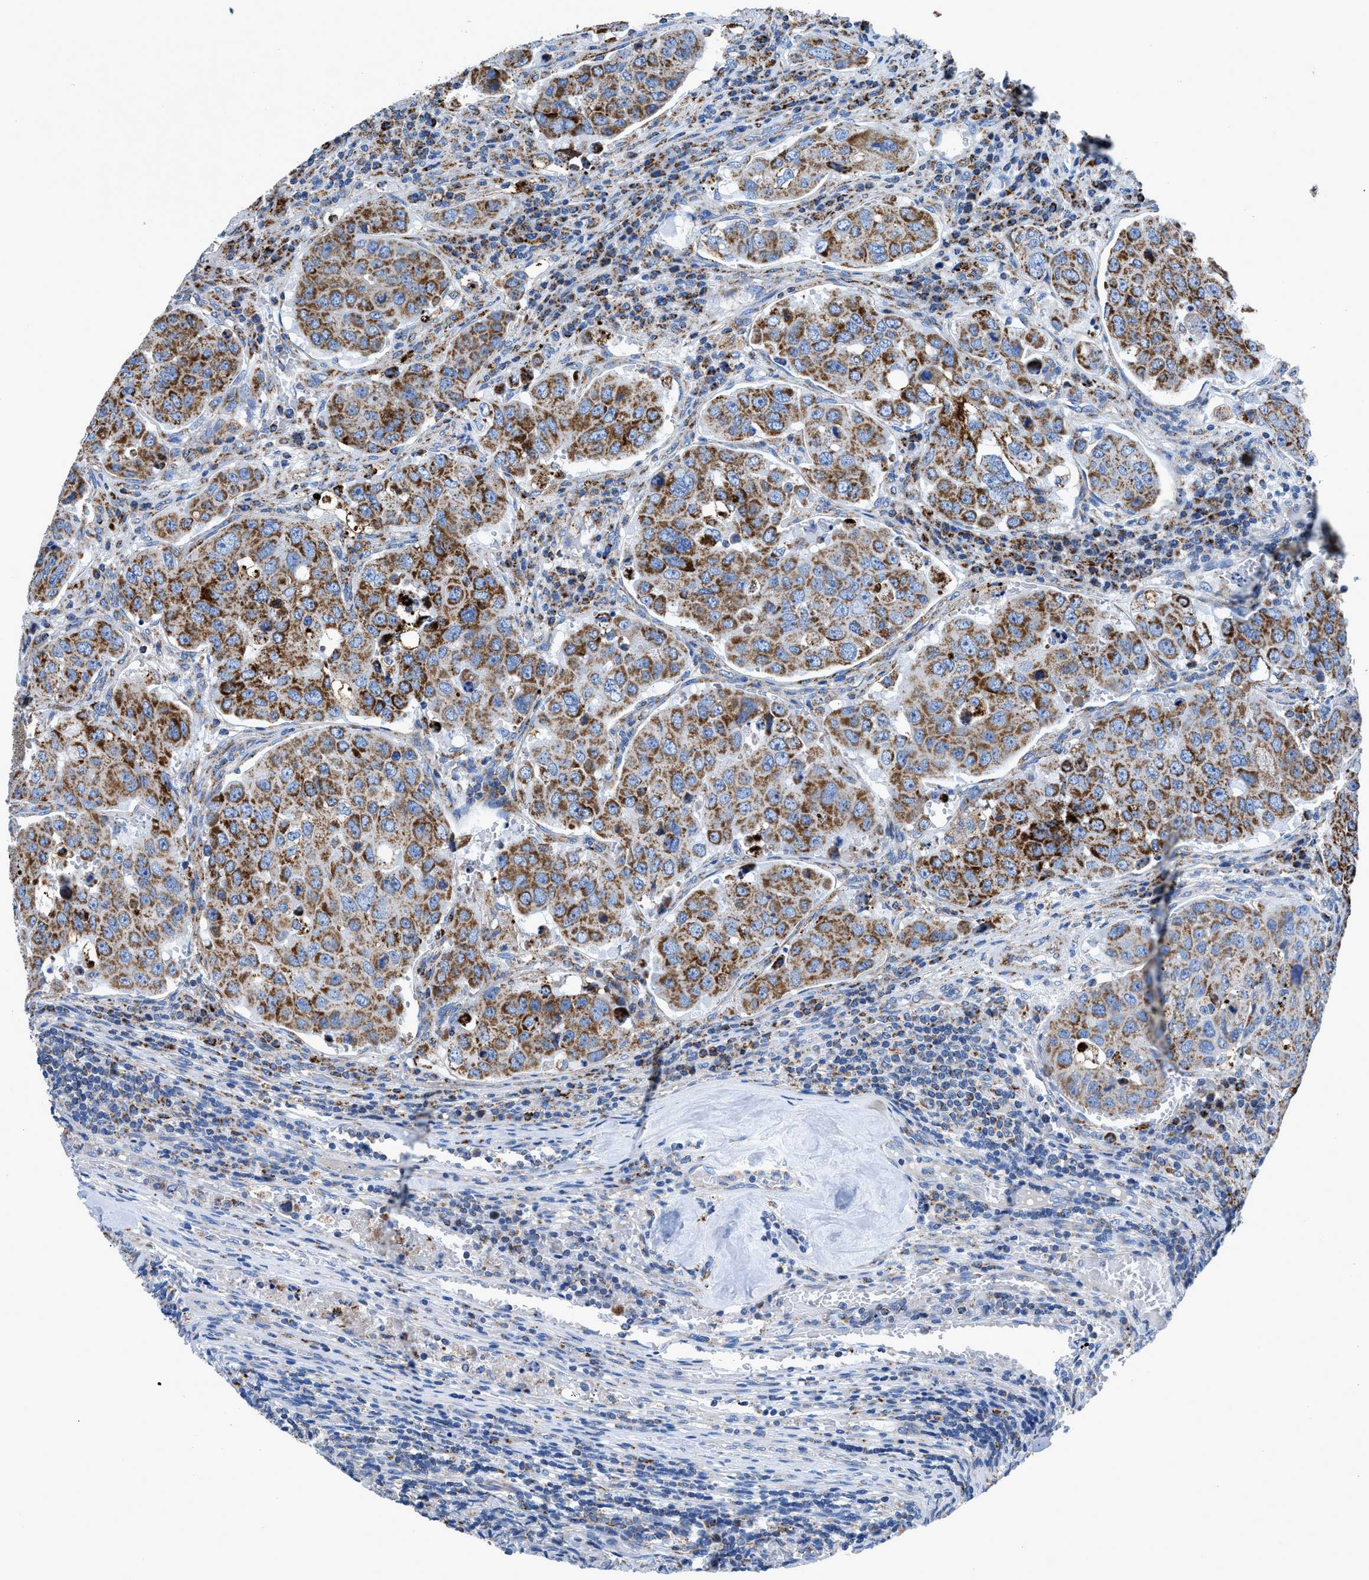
{"staining": {"intensity": "moderate", "quantity": ">75%", "location": "cytoplasmic/membranous"}, "tissue": "urothelial cancer", "cell_type": "Tumor cells", "image_type": "cancer", "snomed": [{"axis": "morphology", "description": "Urothelial carcinoma, High grade"}, {"axis": "topography", "description": "Lymph node"}, {"axis": "topography", "description": "Urinary bladder"}], "caption": "The image demonstrates staining of urothelial carcinoma (high-grade), revealing moderate cytoplasmic/membranous protein expression (brown color) within tumor cells.", "gene": "ZDHHC3", "patient": {"sex": "male", "age": 51}}